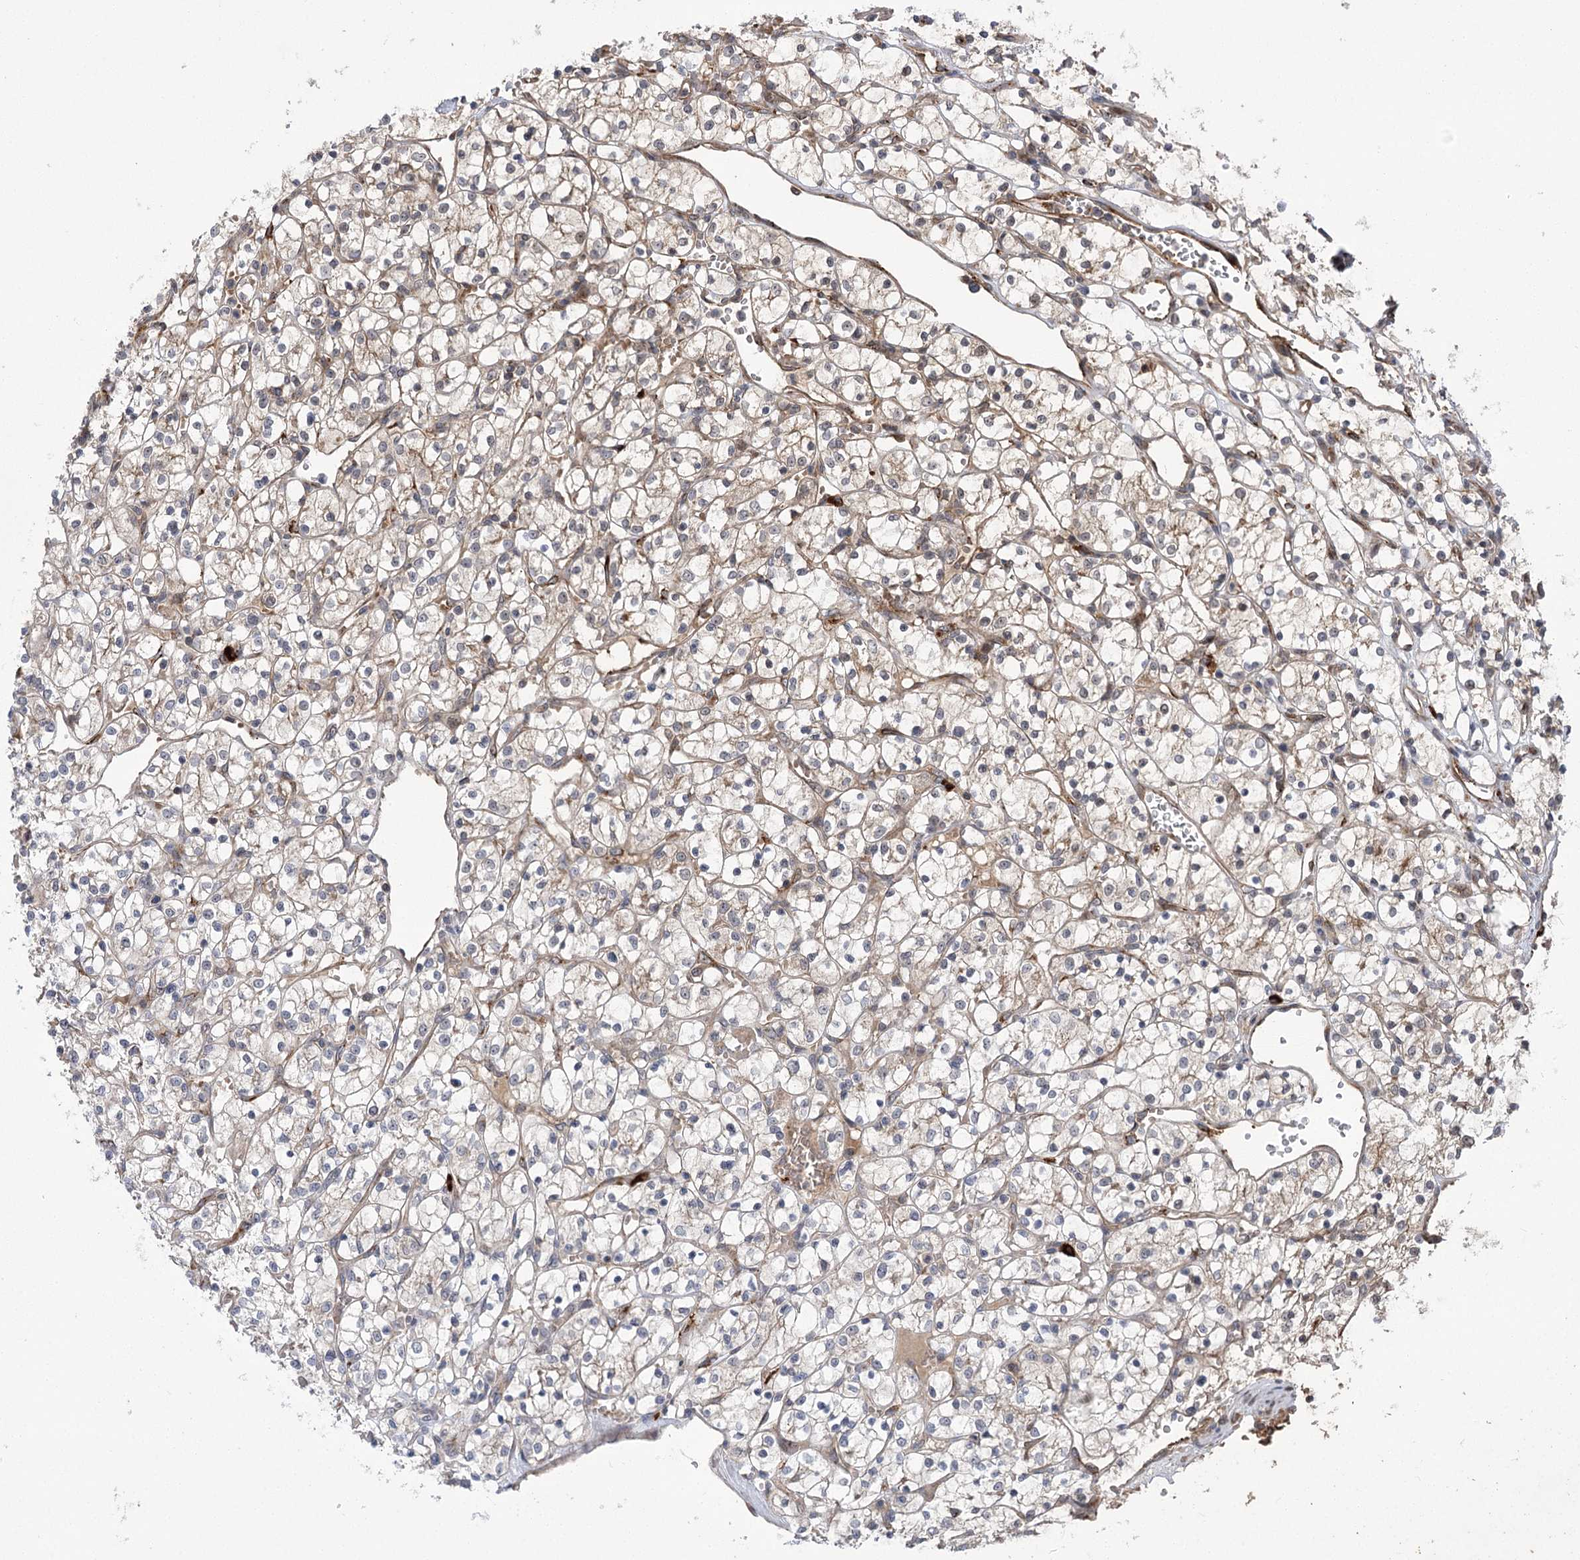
{"staining": {"intensity": "negative", "quantity": "none", "location": "none"}, "tissue": "renal cancer", "cell_type": "Tumor cells", "image_type": "cancer", "snomed": [{"axis": "morphology", "description": "Adenocarcinoma, NOS"}, {"axis": "topography", "description": "Kidney"}], "caption": "The IHC histopathology image has no significant staining in tumor cells of renal cancer (adenocarcinoma) tissue.", "gene": "CARD19", "patient": {"sex": "female", "age": 69}}